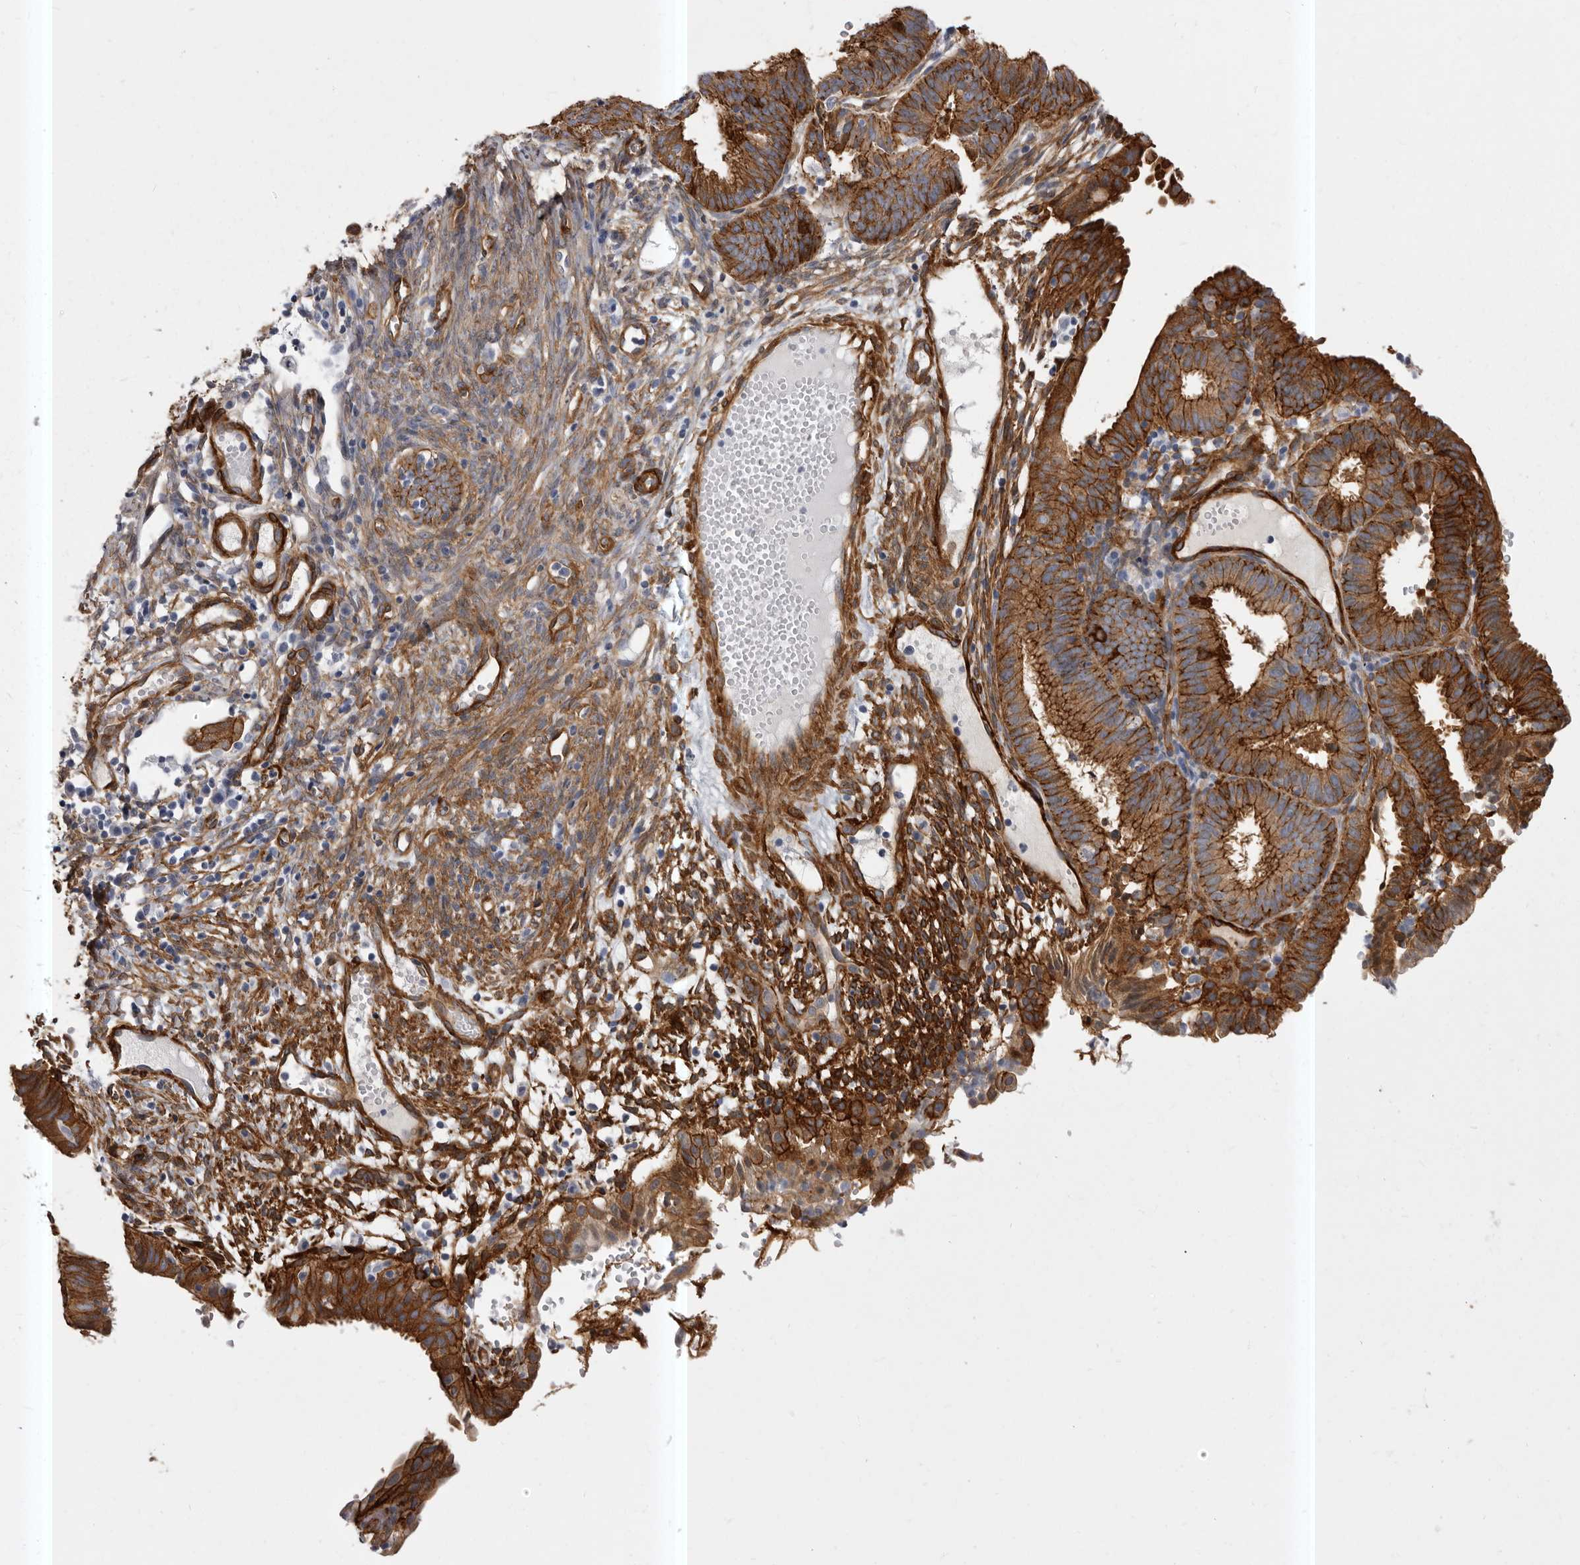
{"staining": {"intensity": "strong", "quantity": ">75%", "location": "cytoplasmic/membranous"}, "tissue": "endometrial cancer", "cell_type": "Tumor cells", "image_type": "cancer", "snomed": [{"axis": "morphology", "description": "Adenocarcinoma, NOS"}, {"axis": "topography", "description": "Endometrium"}], "caption": "DAB (3,3'-diaminobenzidine) immunohistochemical staining of human endometrial adenocarcinoma shows strong cytoplasmic/membranous protein staining in approximately >75% of tumor cells. Using DAB (brown) and hematoxylin (blue) stains, captured at high magnification using brightfield microscopy.", "gene": "ENAH", "patient": {"sex": "female", "age": 51}}